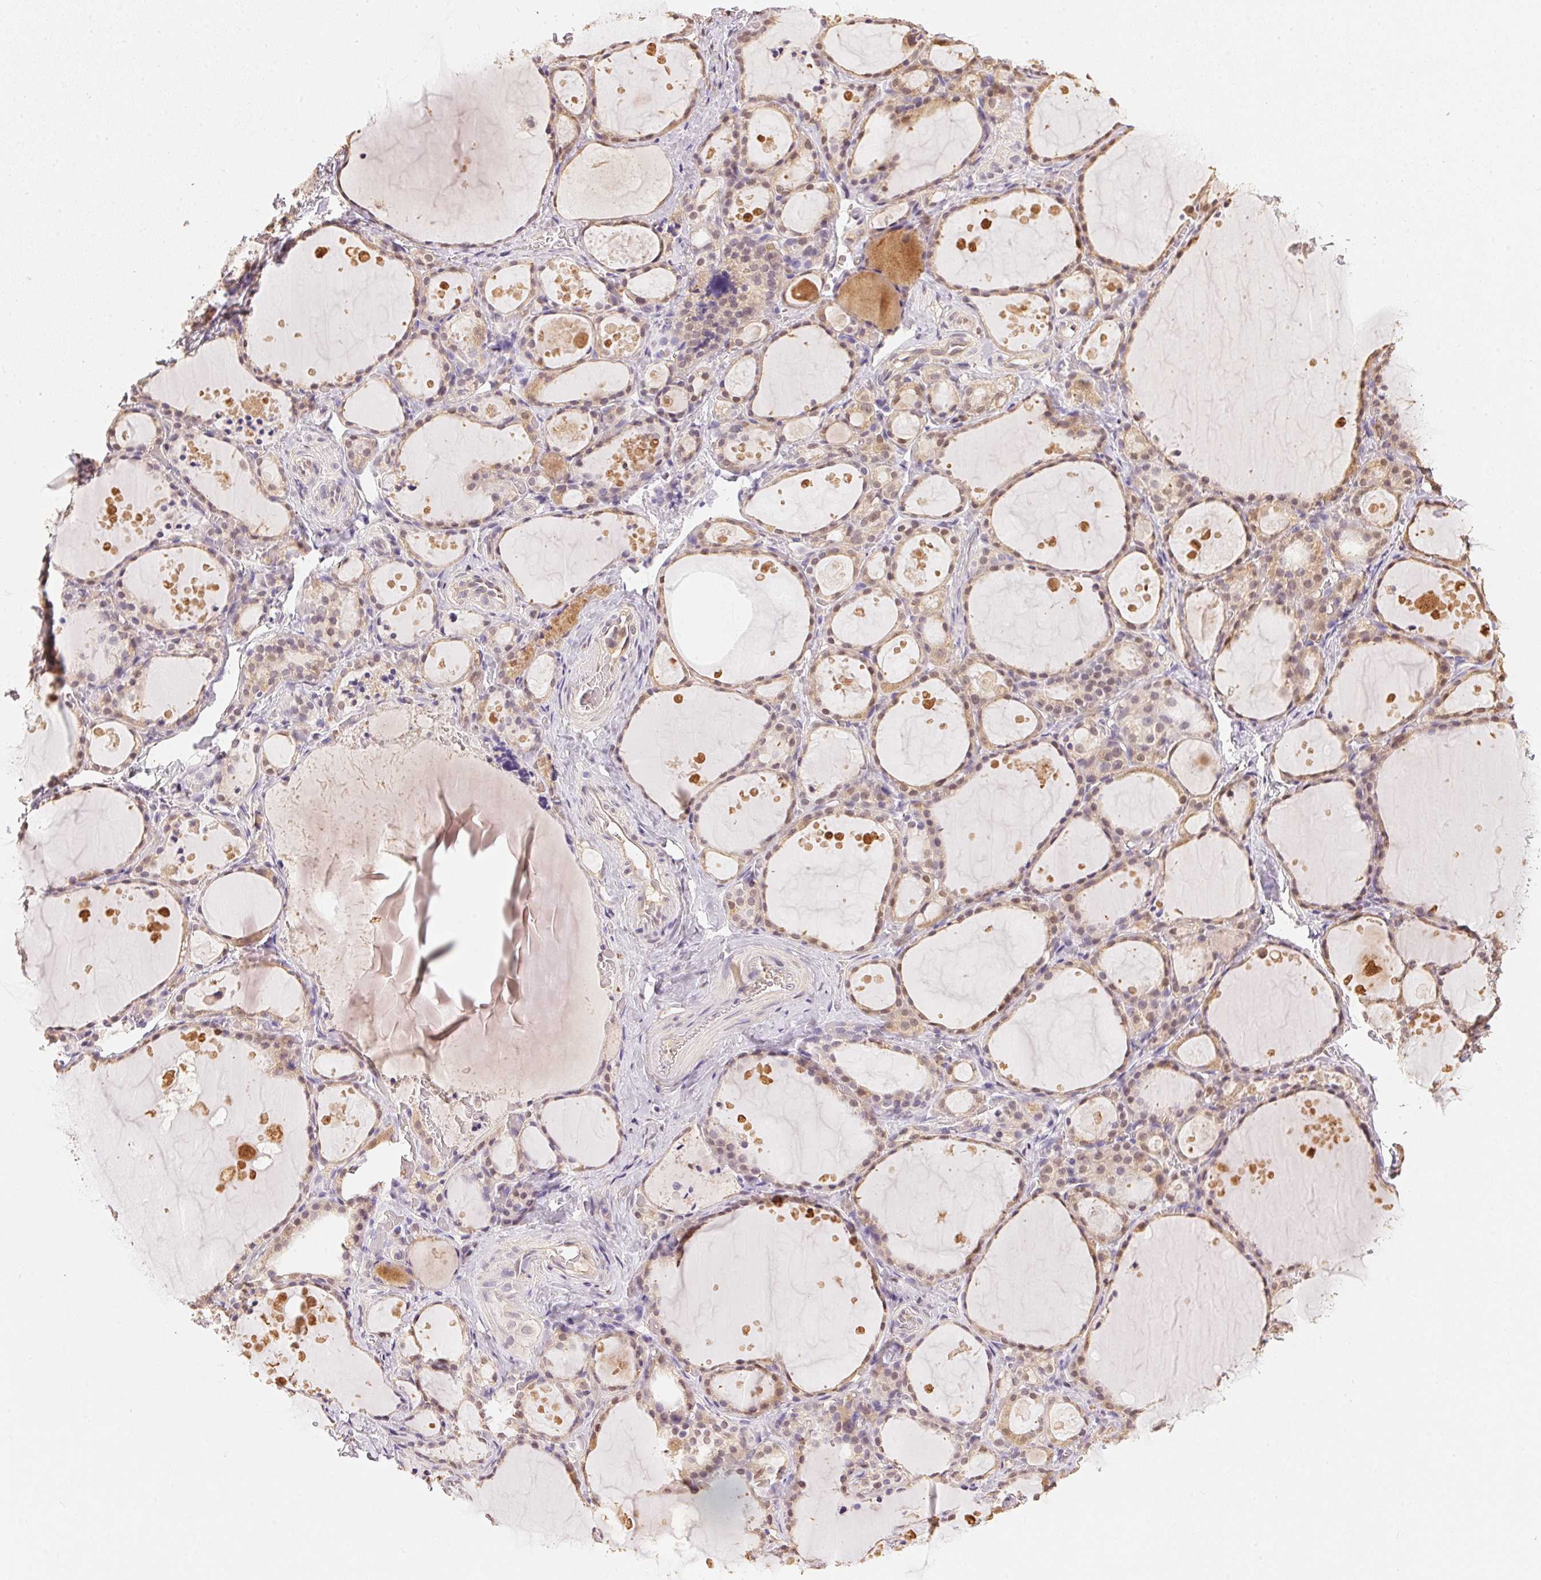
{"staining": {"intensity": "weak", "quantity": ">75%", "location": "cytoplasmic/membranous"}, "tissue": "thyroid gland", "cell_type": "Glandular cells", "image_type": "normal", "snomed": [{"axis": "morphology", "description": "Normal tissue, NOS"}, {"axis": "topography", "description": "Thyroid gland"}], "caption": "Brown immunohistochemical staining in benign human thyroid gland exhibits weak cytoplasmic/membranous staining in approximately >75% of glandular cells.", "gene": "S100A3", "patient": {"sex": "male", "age": 68}}